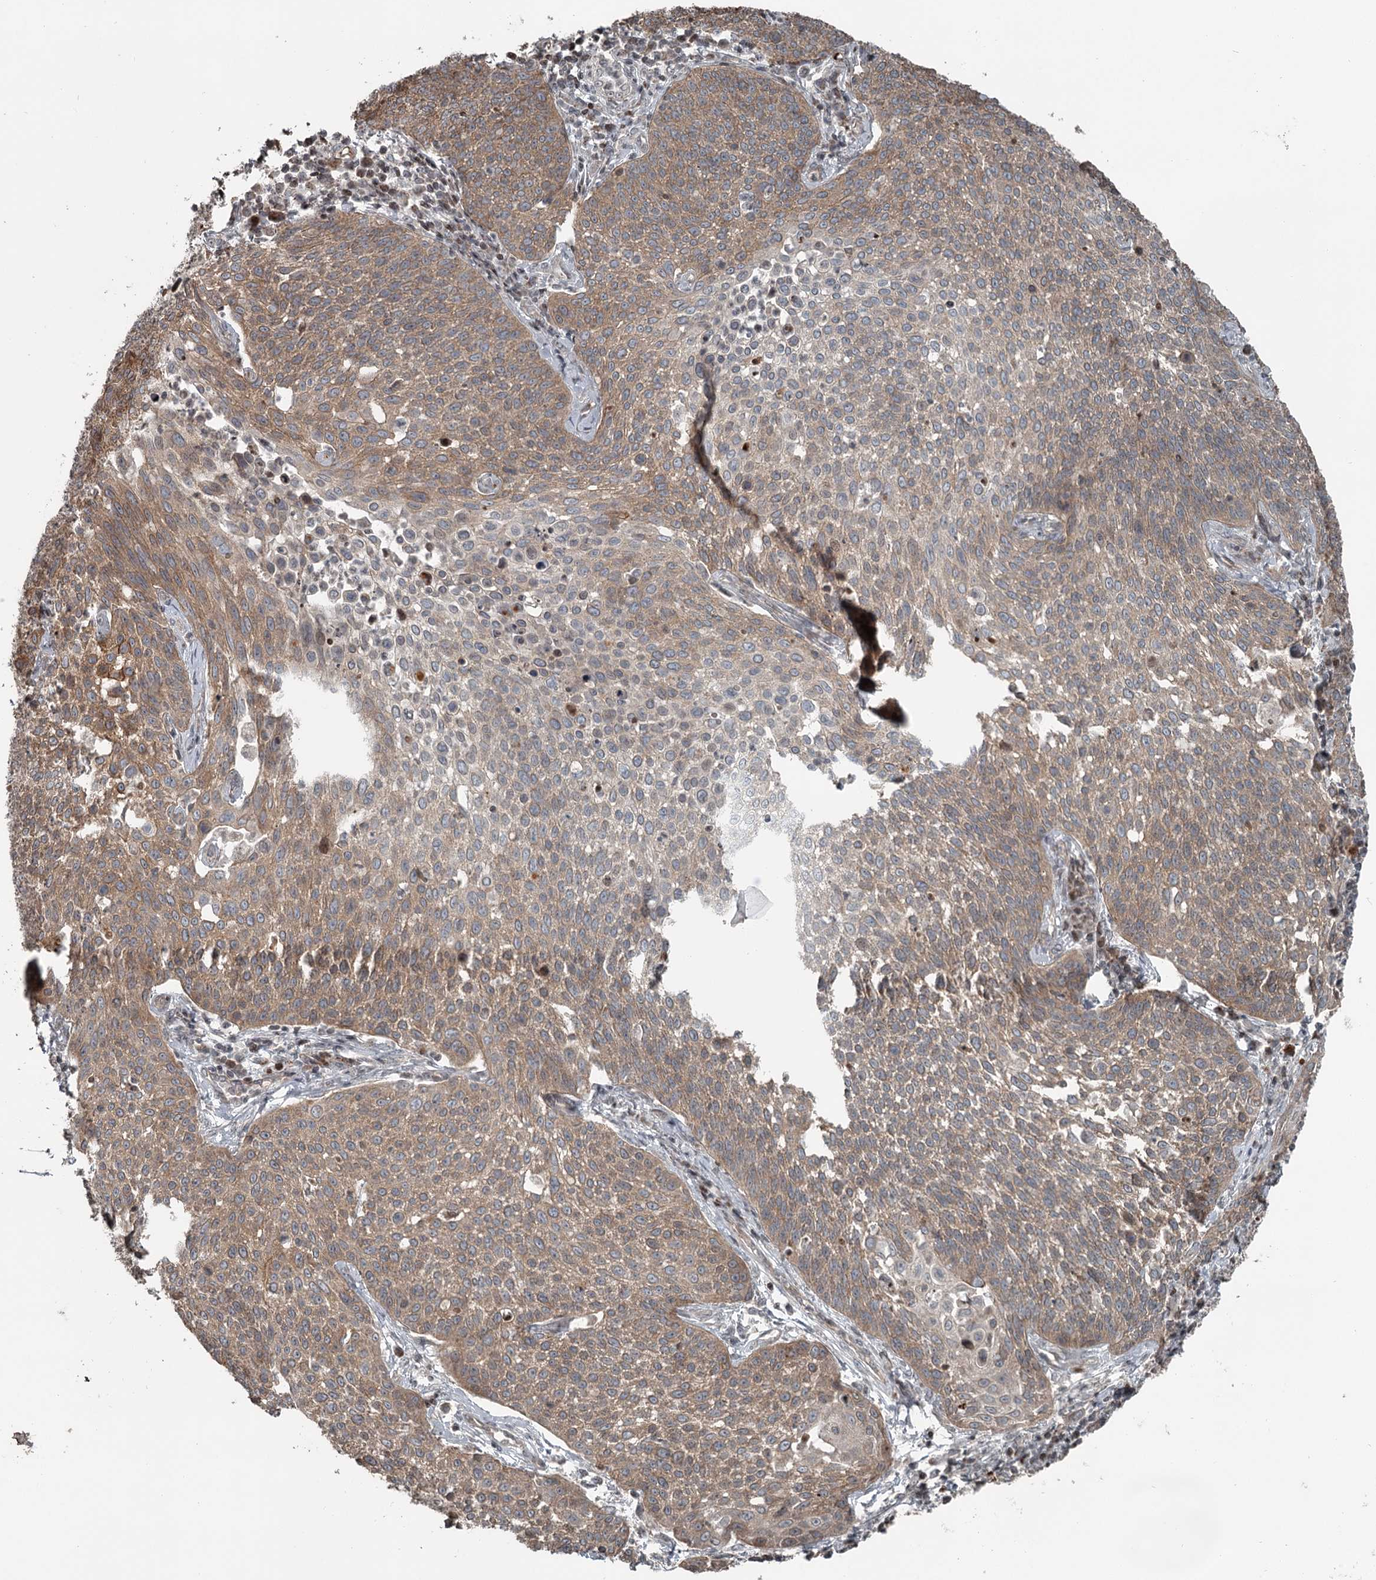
{"staining": {"intensity": "moderate", "quantity": ">75%", "location": "cytoplasmic/membranous"}, "tissue": "cervical cancer", "cell_type": "Tumor cells", "image_type": "cancer", "snomed": [{"axis": "morphology", "description": "Squamous cell carcinoma, NOS"}, {"axis": "topography", "description": "Cervix"}], "caption": "Immunohistochemical staining of human cervical squamous cell carcinoma exhibits medium levels of moderate cytoplasmic/membranous protein expression in approximately >75% of tumor cells. The staining is performed using DAB (3,3'-diaminobenzidine) brown chromogen to label protein expression. The nuclei are counter-stained blue using hematoxylin.", "gene": "RASSF8", "patient": {"sex": "female", "age": 34}}